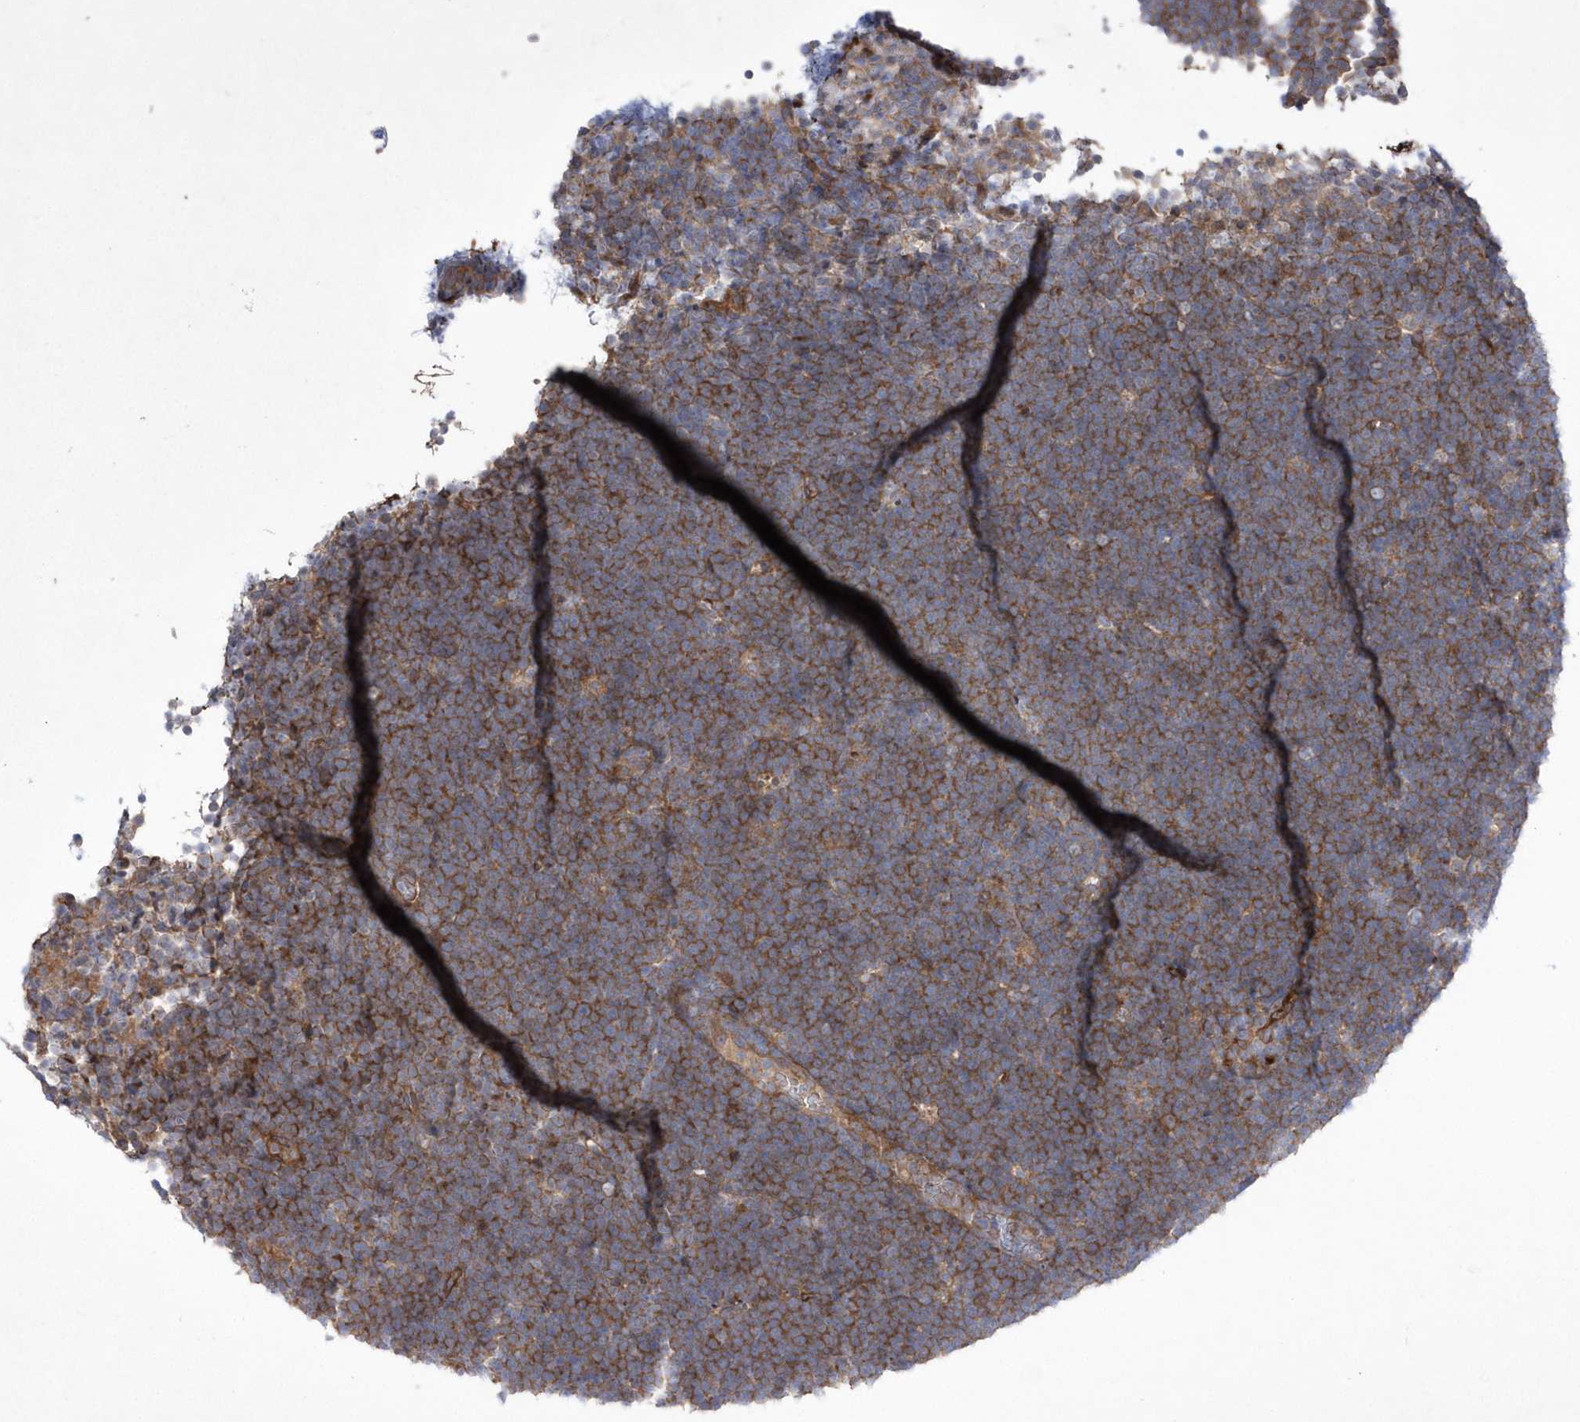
{"staining": {"intensity": "moderate", "quantity": ">75%", "location": "cytoplasmic/membranous"}, "tissue": "lymphoma", "cell_type": "Tumor cells", "image_type": "cancer", "snomed": [{"axis": "morphology", "description": "Malignant lymphoma, non-Hodgkin's type, High grade"}, {"axis": "topography", "description": "Lymph node"}], "caption": "A brown stain shows moderate cytoplasmic/membranous positivity of a protein in malignant lymphoma, non-Hodgkin's type (high-grade) tumor cells.", "gene": "DSPP", "patient": {"sex": "male", "age": 13}}